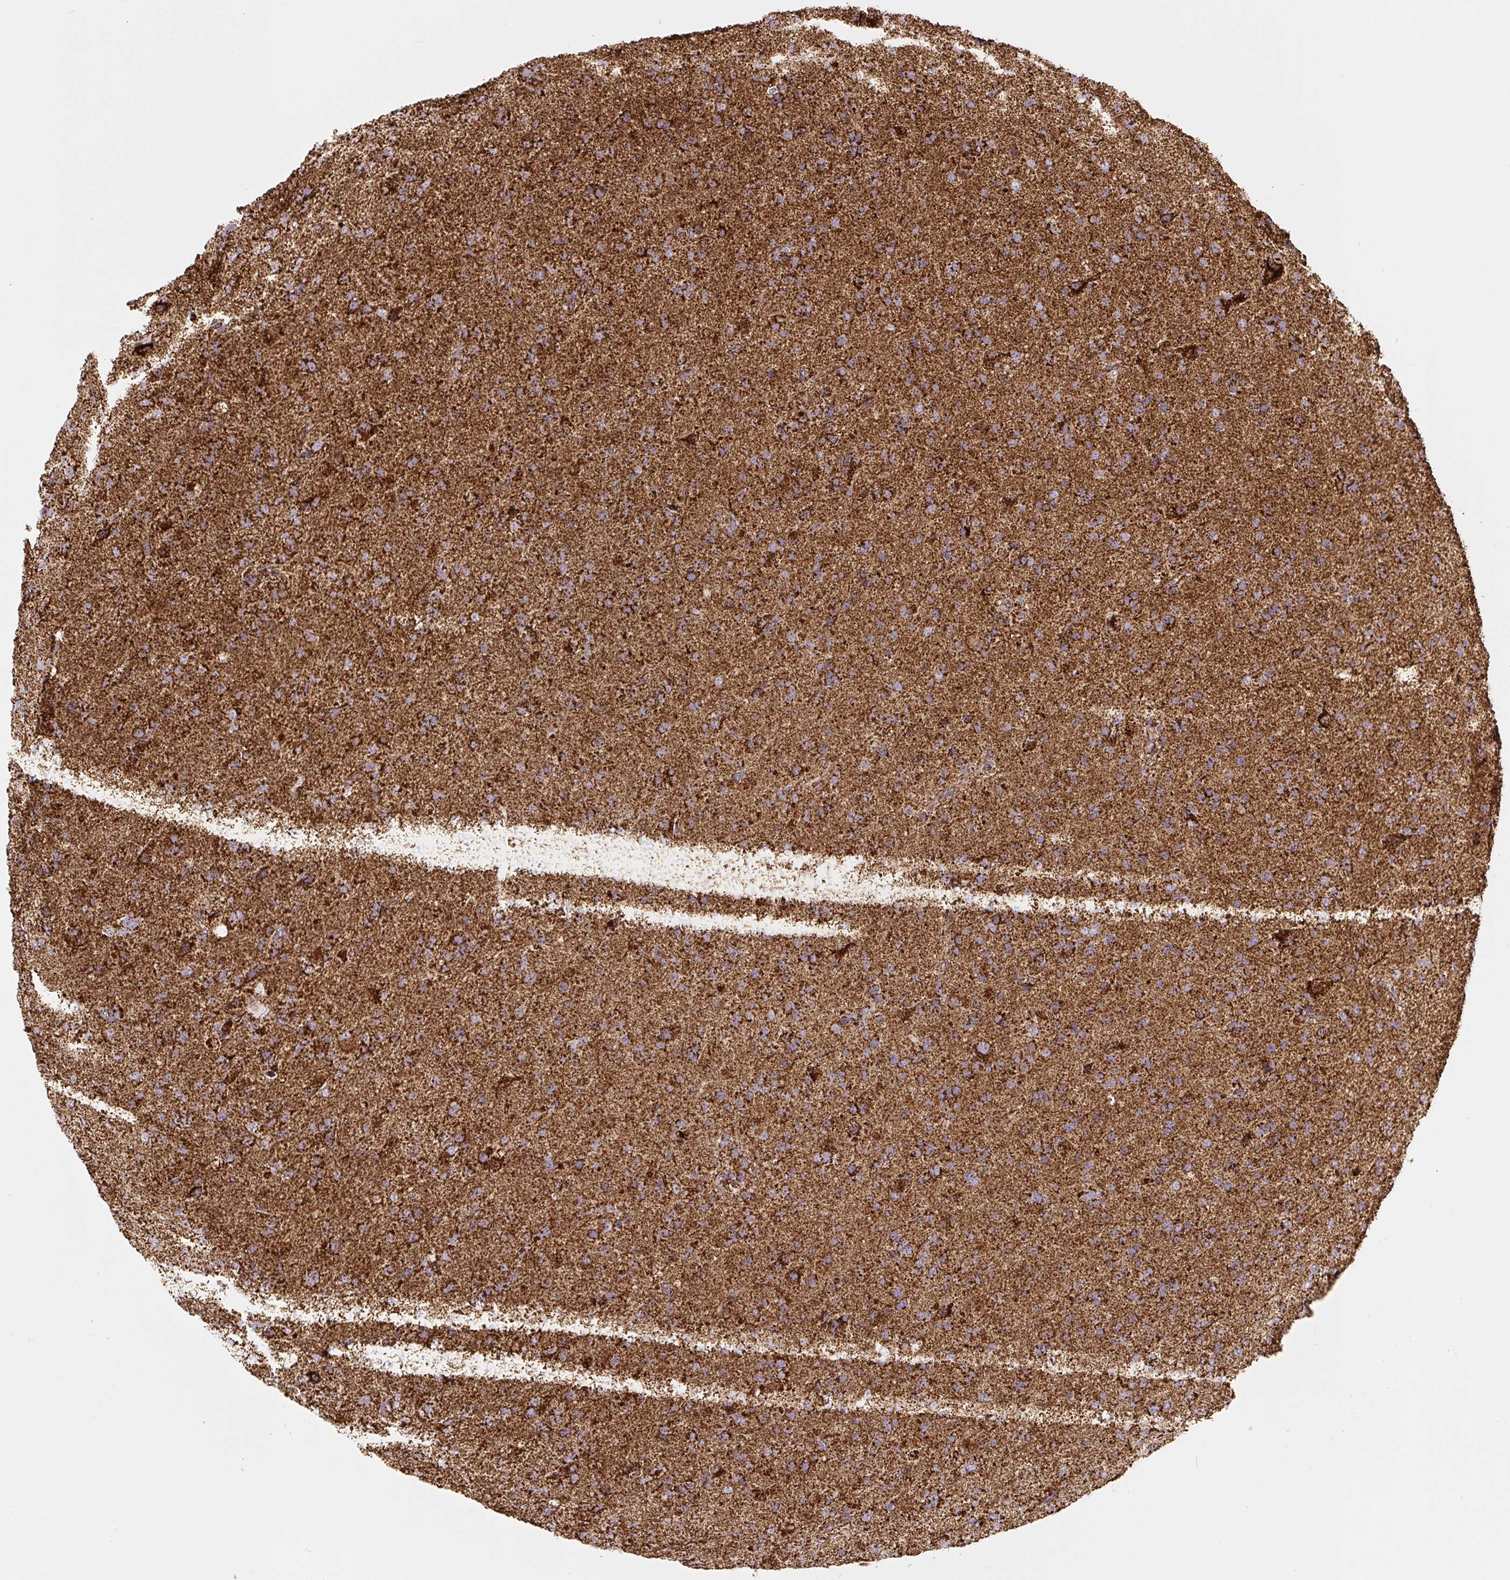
{"staining": {"intensity": "strong", "quantity": ">75%", "location": "cytoplasmic/membranous"}, "tissue": "glioma", "cell_type": "Tumor cells", "image_type": "cancer", "snomed": [{"axis": "morphology", "description": "Glioma, malignant, Low grade"}, {"axis": "topography", "description": "Brain"}], "caption": "Human glioma stained with a protein marker exhibits strong staining in tumor cells.", "gene": "ATP5F1A", "patient": {"sex": "male", "age": 65}}